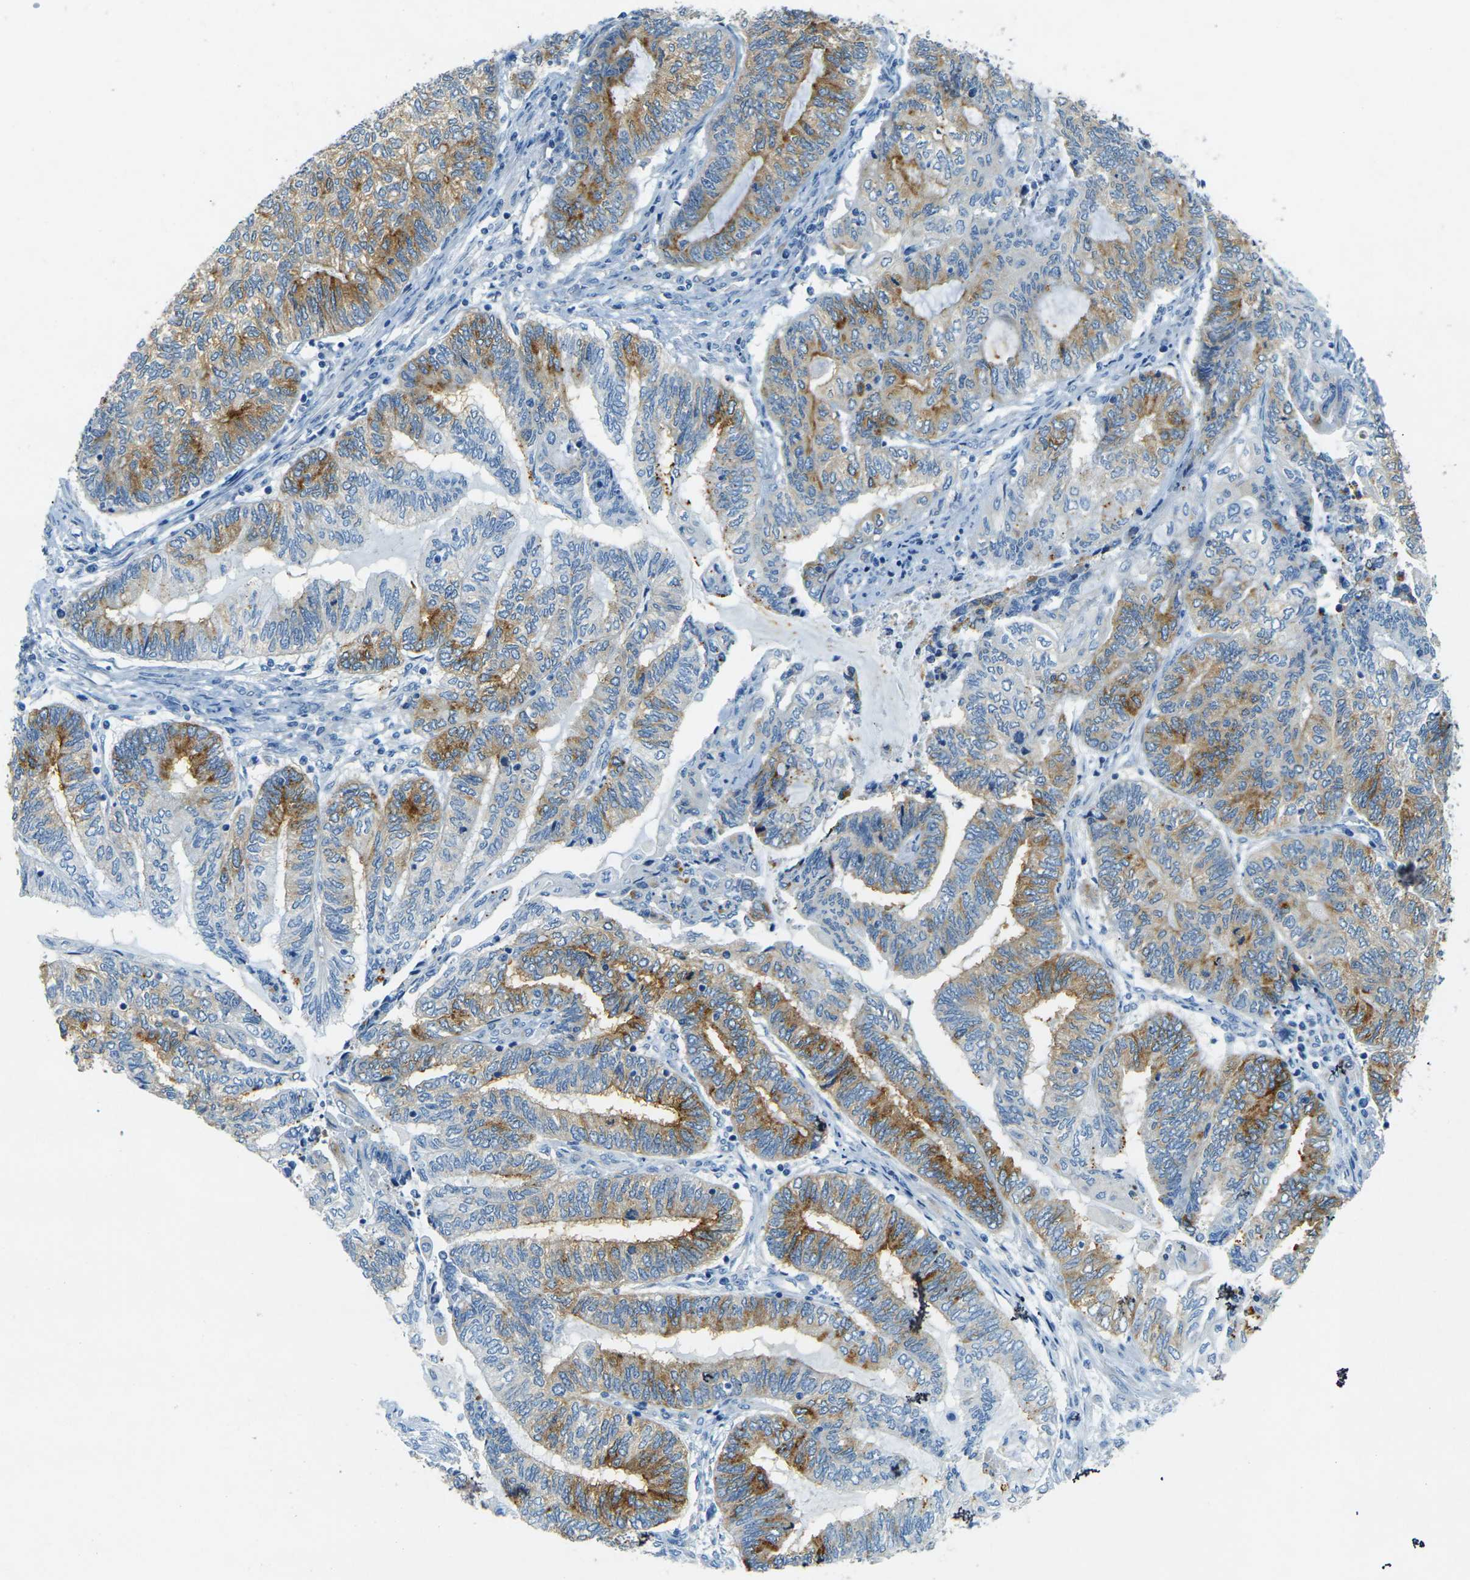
{"staining": {"intensity": "moderate", "quantity": ">75%", "location": "cytoplasmic/membranous"}, "tissue": "endometrial cancer", "cell_type": "Tumor cells", "image_type": "cancer", "snomed": [{"axis": "morphology", "description": "Adenocarcinoma, NOS"}, {"axis": "topography", "description": "Uterus"}, {"axis": "topography", "description": "Endometrium"}], "caption": "Endometrial cancer (adenocarcinoma) stained with IHC demonstrates moderate cytoplasmic/membranous positivity in about >75% of tumor cells. Nuclei are stained in blue.", "gene": "SORT1", "patient": {"sex": "female", "age": 70}}